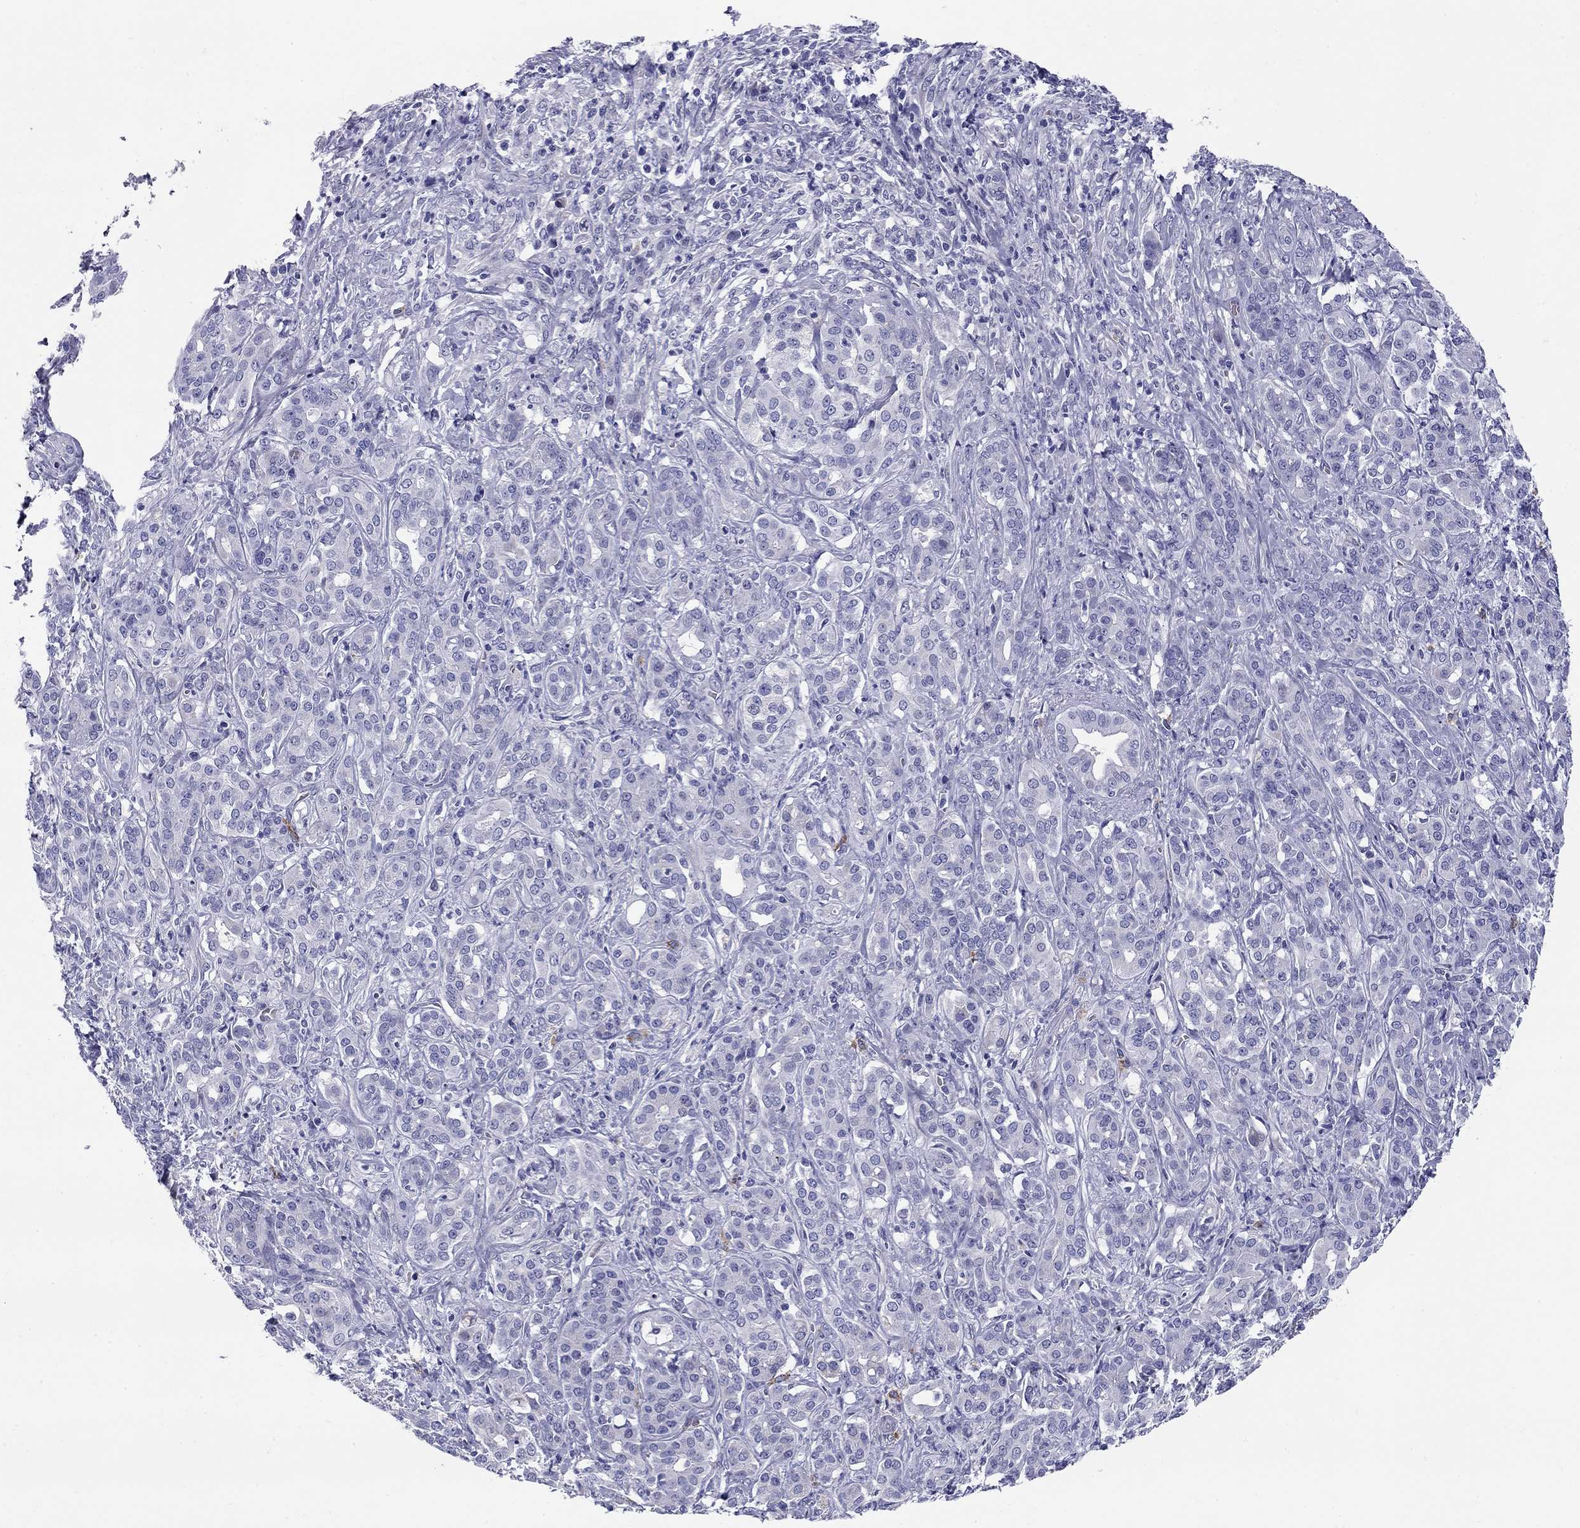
{"staining": {"intensity": "negative", "quantity": "none", "location": "none"}, "tissue": "pancreatic cancer", "cell_type": "Tumor cells", "image_type": "cancer", "snomed": [{"axis": "morphology", "description": "Normal tissue, NOS"}, {"axis": "morphology", "description": "Inflammation, NOS"}, {"axis": "morphology", "description": "Adenocarcinoma, NOS"}, {"axis": "topography", "description": "Pancreas"}], "caption": "An image of human adenocarcinoma (pancreatic) is negative for staining in tumor cells.", "gene": "C8orf88", "patient": {"sex": "male", "age": 57}}